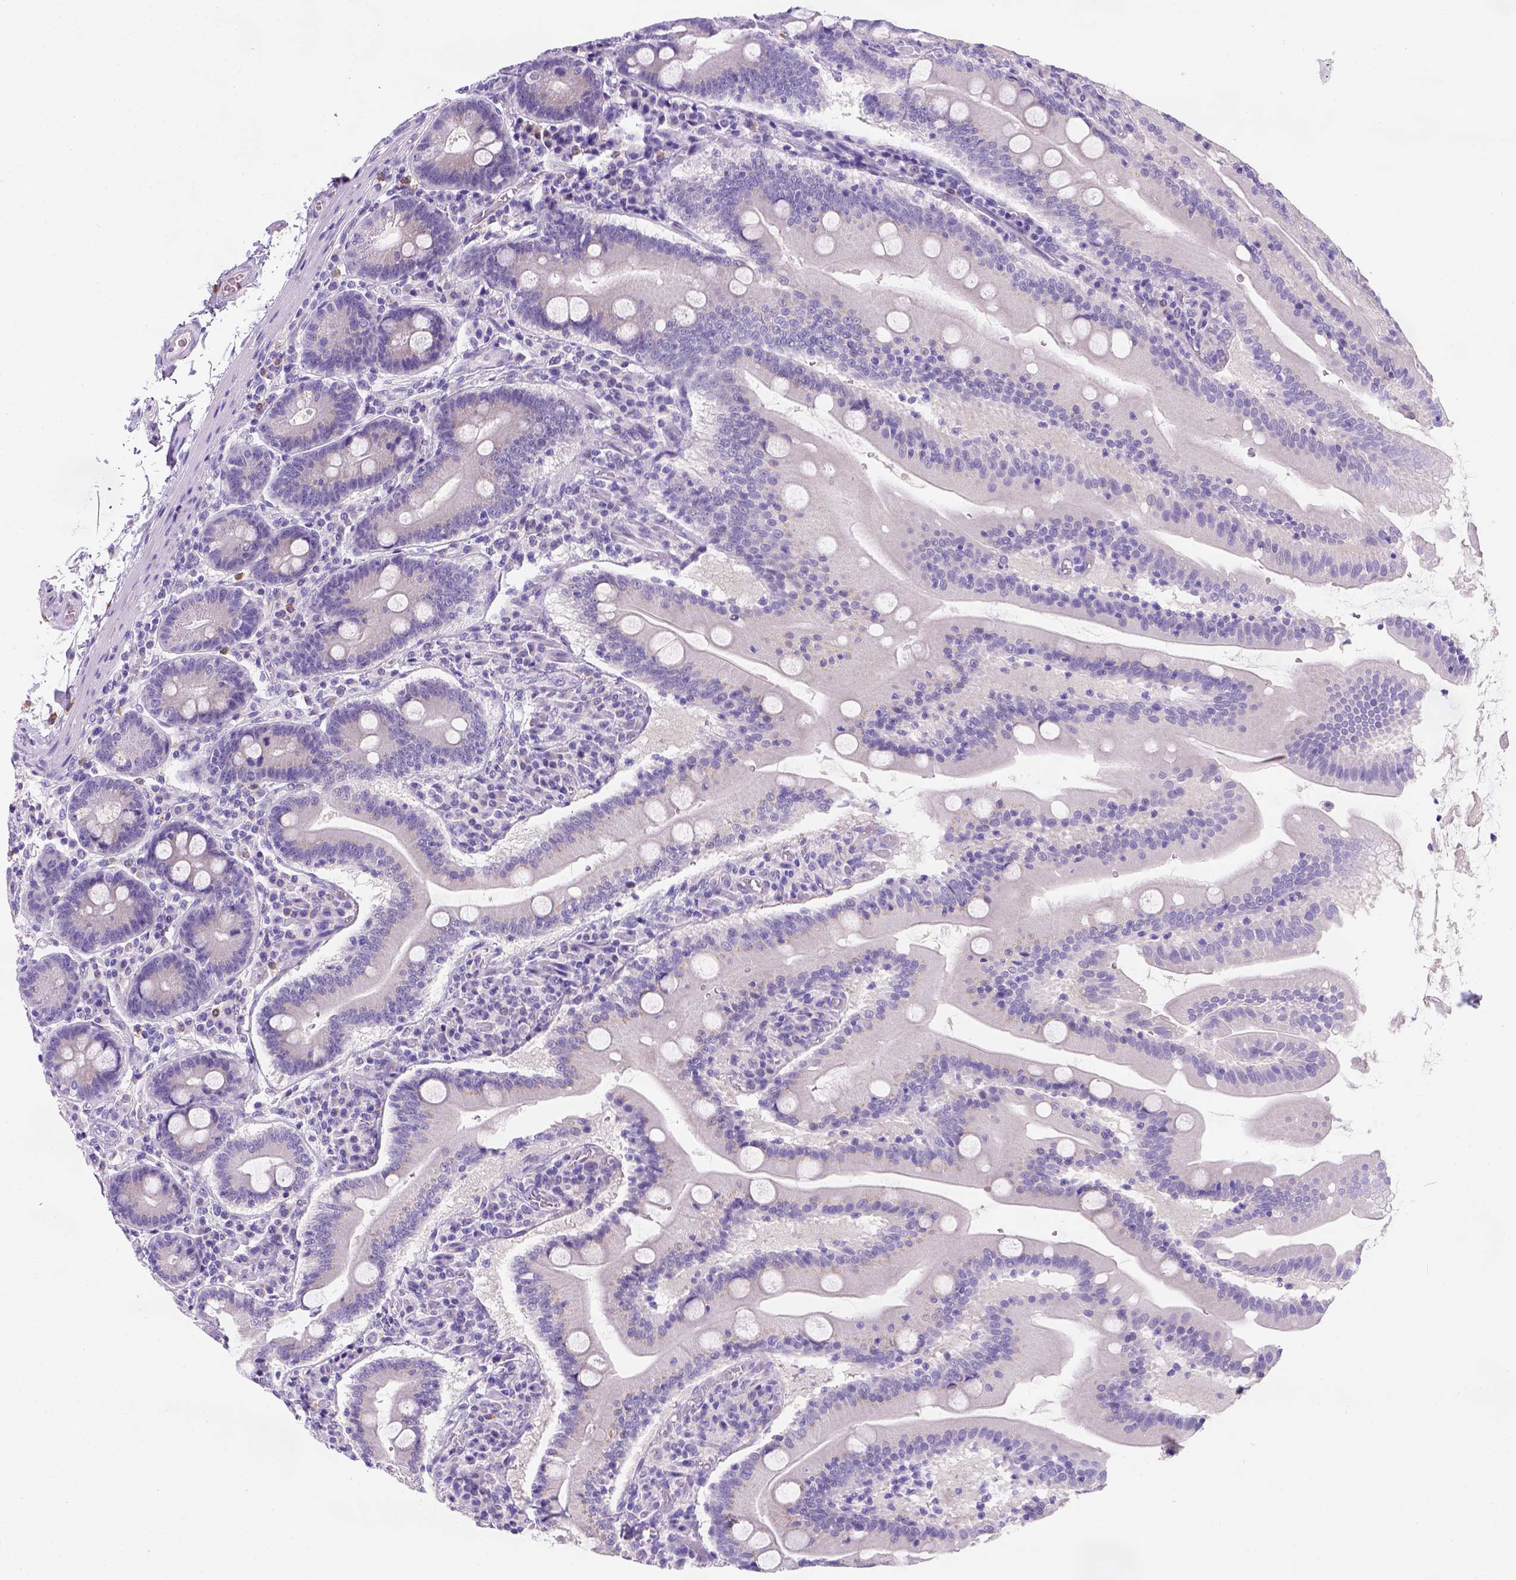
{"staining": {"intensity": "moderate", "quantity": "<25%", "location": "cytoplasmic/membranous"}, "tissue": "small intestine", "cell_type": "Glandular cells", "image_type": "normal", "snomed": [{"axis": "morphology", "description": "Normal tissue, NOS"}, {"axis": "topography", "description": "Small intestine"}], "caption": "Immunohistochemical staining of benign small intestine shows moderate cytoplasmic/membranous protein staining in approximately <25% of glandular cells.", "gene": "PHF7", "patient": {"sex": "male", "age": 37}}